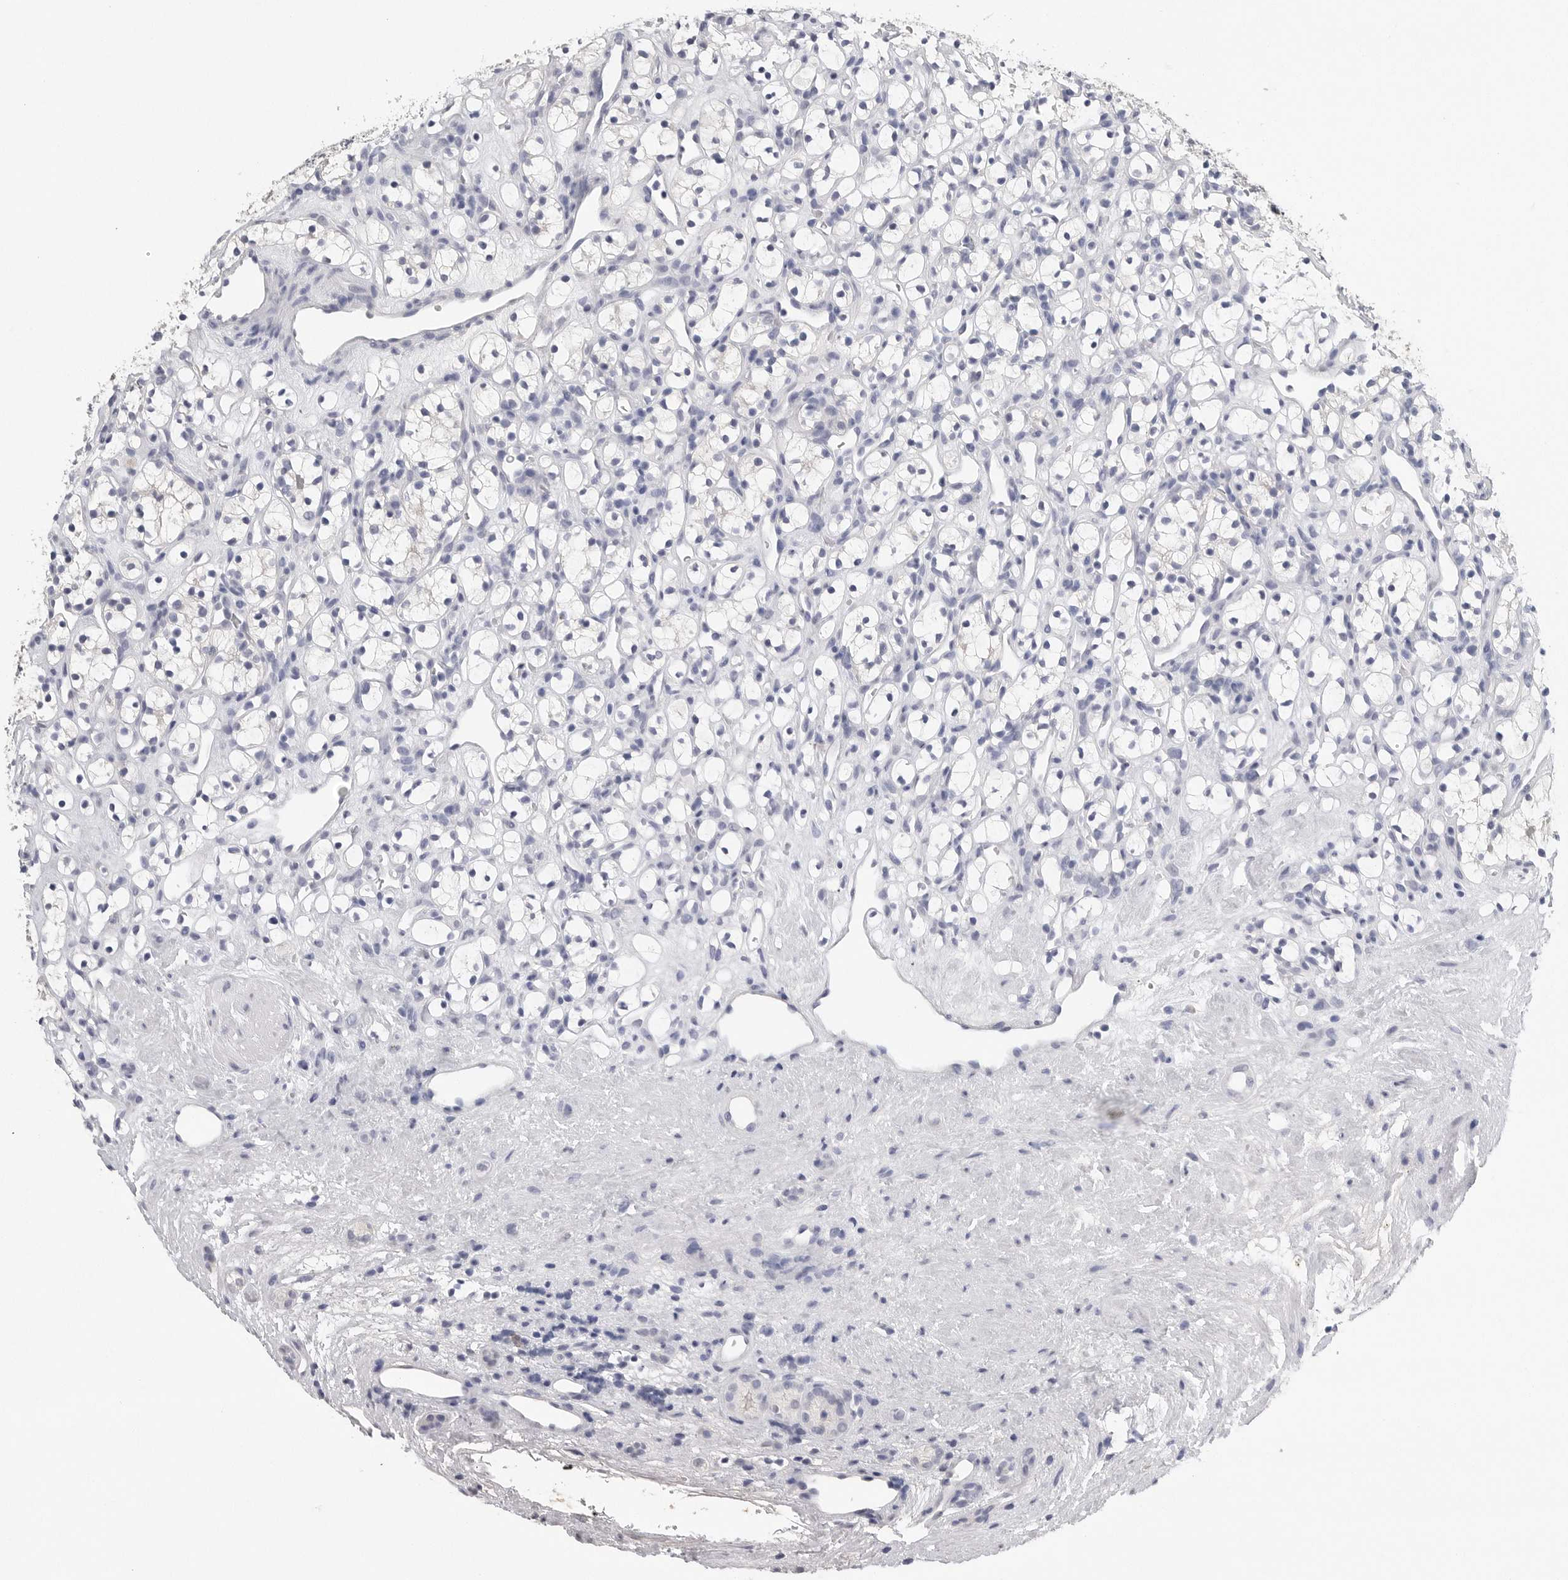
{"staining": {"intensity": "negative", "quantity": "none", "location": "none"}, "tissue": "renal cancer", "cell_type": "Tumor cells", "image_type": "cancer", "snomed": [{"axis": "morphology", "description": "Adenocarcinoma, NOS"}, {"axis": "topography", "description": "Kidney"}], "caption": "DAB (3,3'-diaminobenzidine) immunohistochemical staining of renal cancer exhibits no significant positivity in tumor cells.", "gene": "FABP6", "patient": {"sex": "female", "age": 60}}